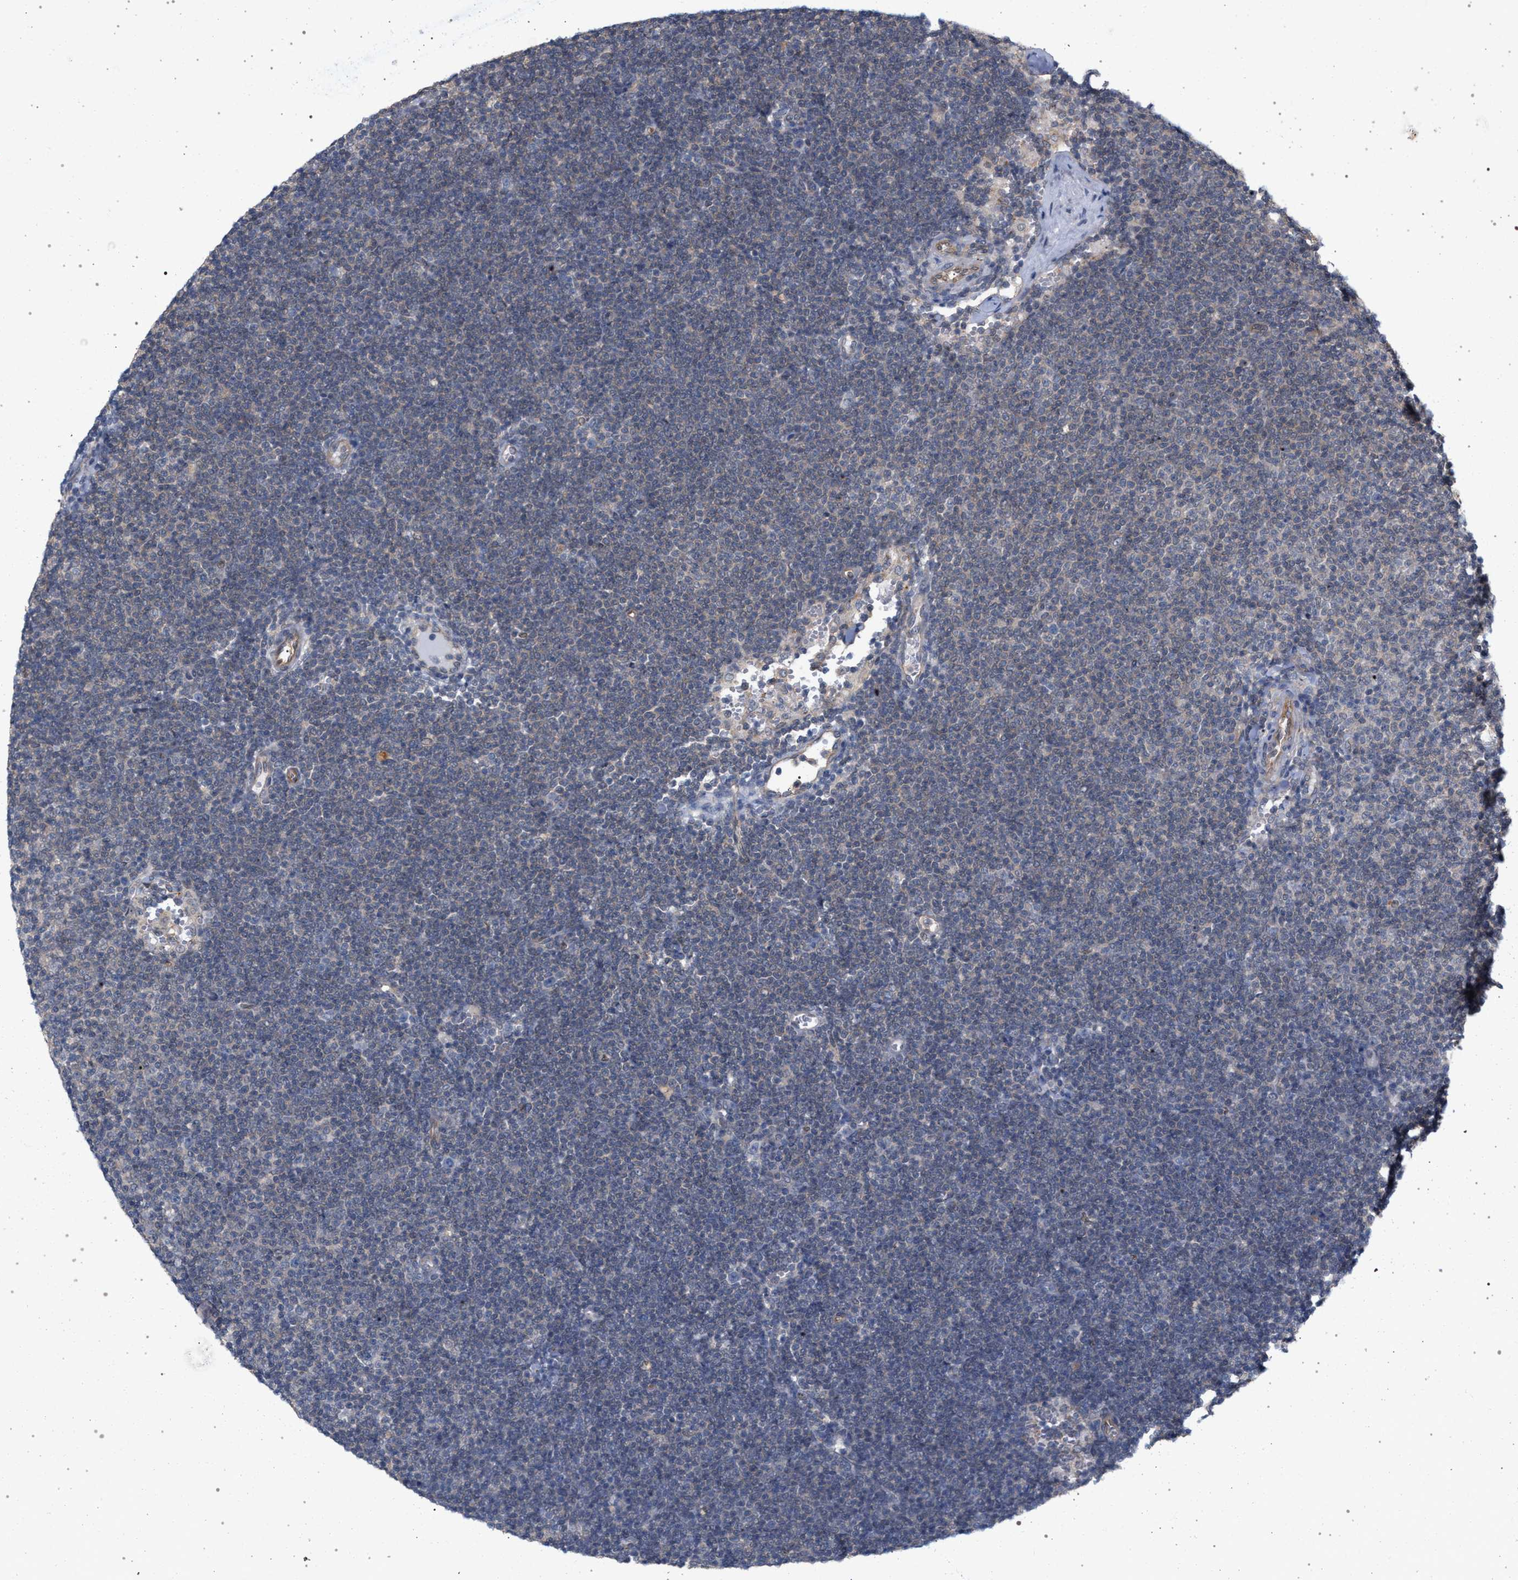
{"staining": {"intensity": "negative", "quantity": "none", "location": "none"}, "tissue": "lymphoma", "cell_type": "Tumor cells", "image_type": "cancer", "snomed": [{"axis": "morphology", "description": "Malignant lymphoma, non-Hodgkin's type, Low grade"}, {"axis": "topography", "description": "Lymph node"}], "caption": "A photomicrograph of low-grade malignant lymphoma, non-Hodgkin's type stained for a protein demonstrates no brown staining in tumor cells.", "gene": "ARPC5L", "patient": {"sex": "female", "age": 53}}